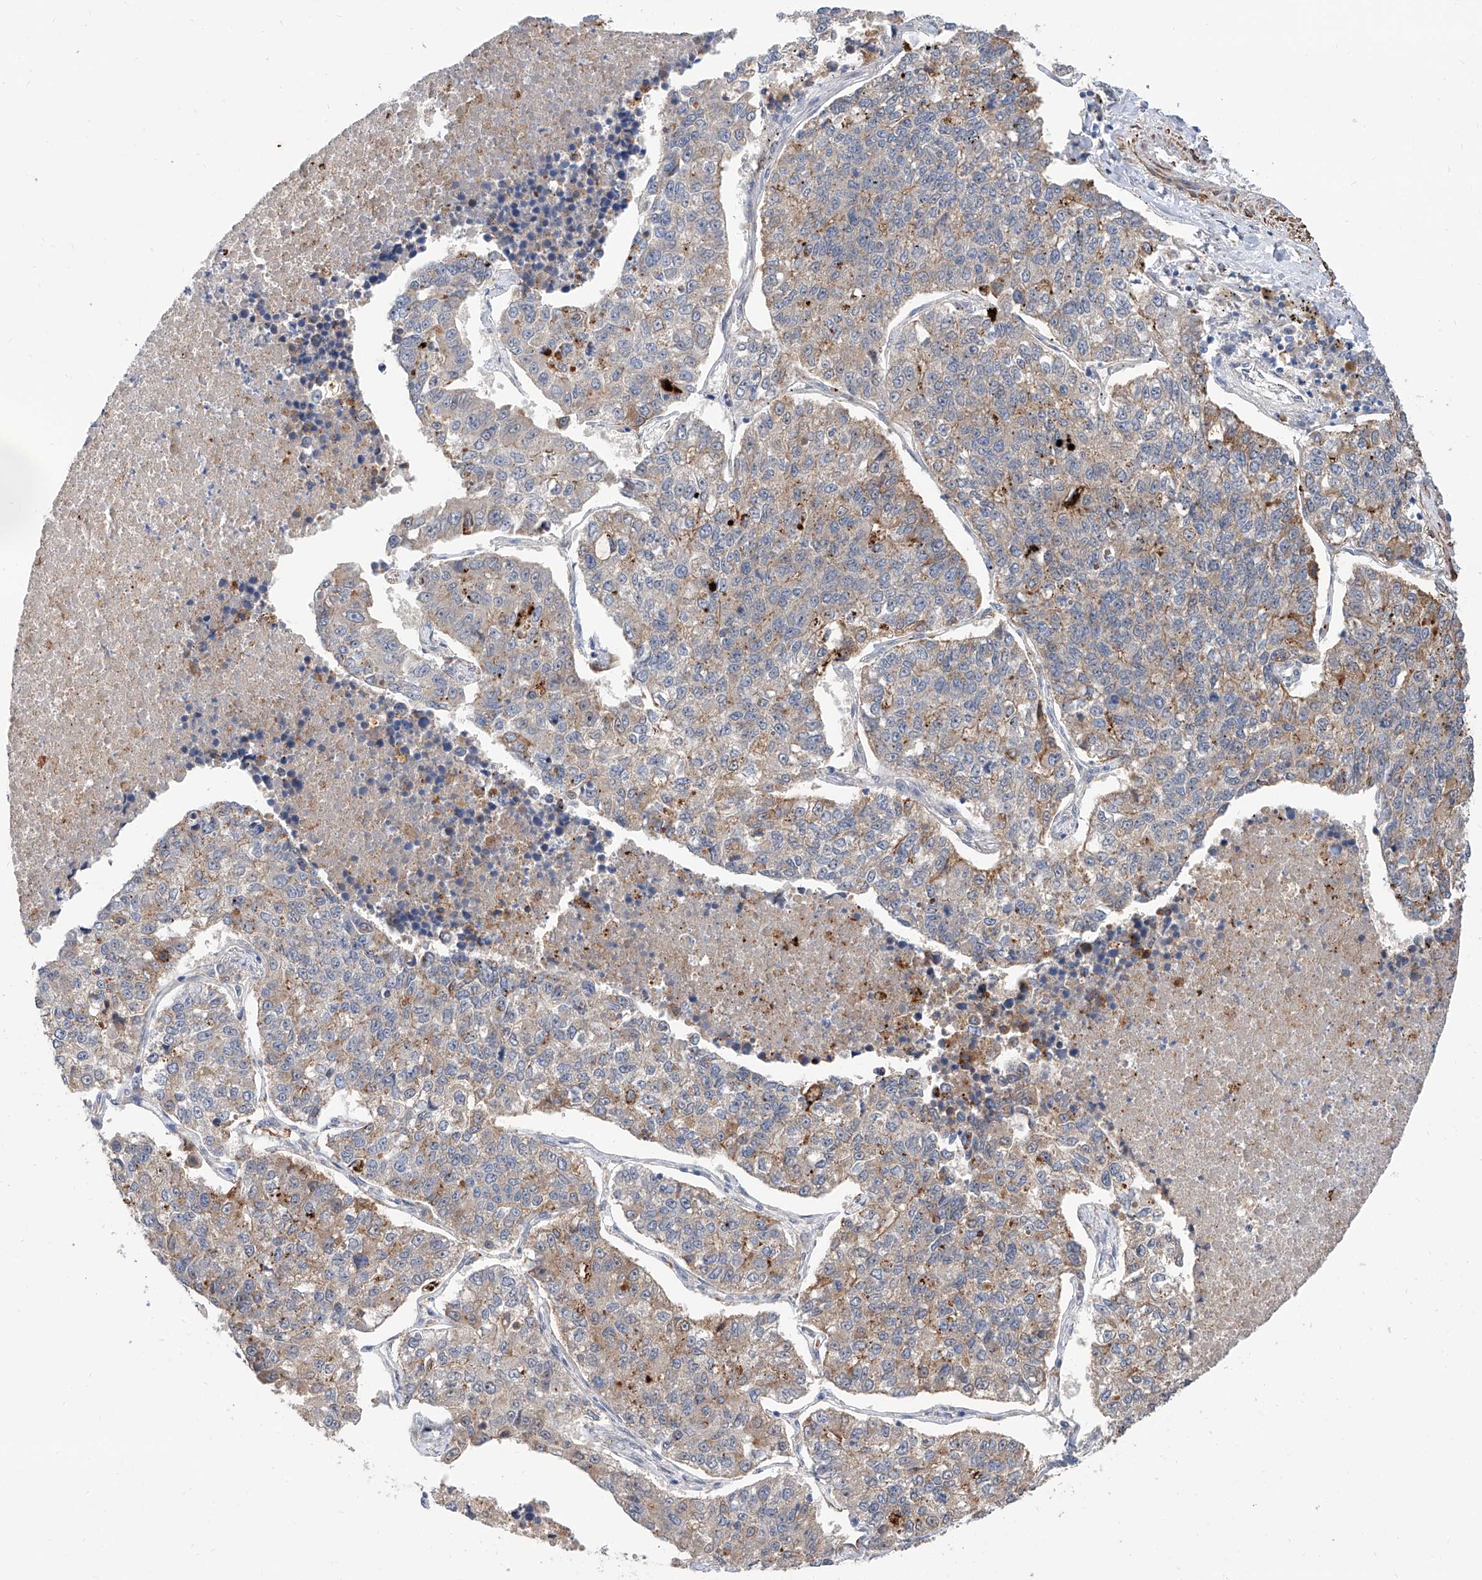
{"staining": {"intensity": "weak", "quantity": "25%-75%", "location": "cytoplasmic/membranous"}, "tissue": "lung cancer", "cell_type": "Tumor cells", "image_type": "cancer", "snomed": [{"axis": "morphology", "description": "Adenocarcinoma, NOS"}, {"axis": "topography", "description": "Lung"}], "caption": "Lung cancer stained with a brown dye shows weak cytoplasmic/membranous positive staining in approximately 25%-75% of tumor cells.", "gene": "MAGEE2", "patient": {"sex": "male", "age": 49}}